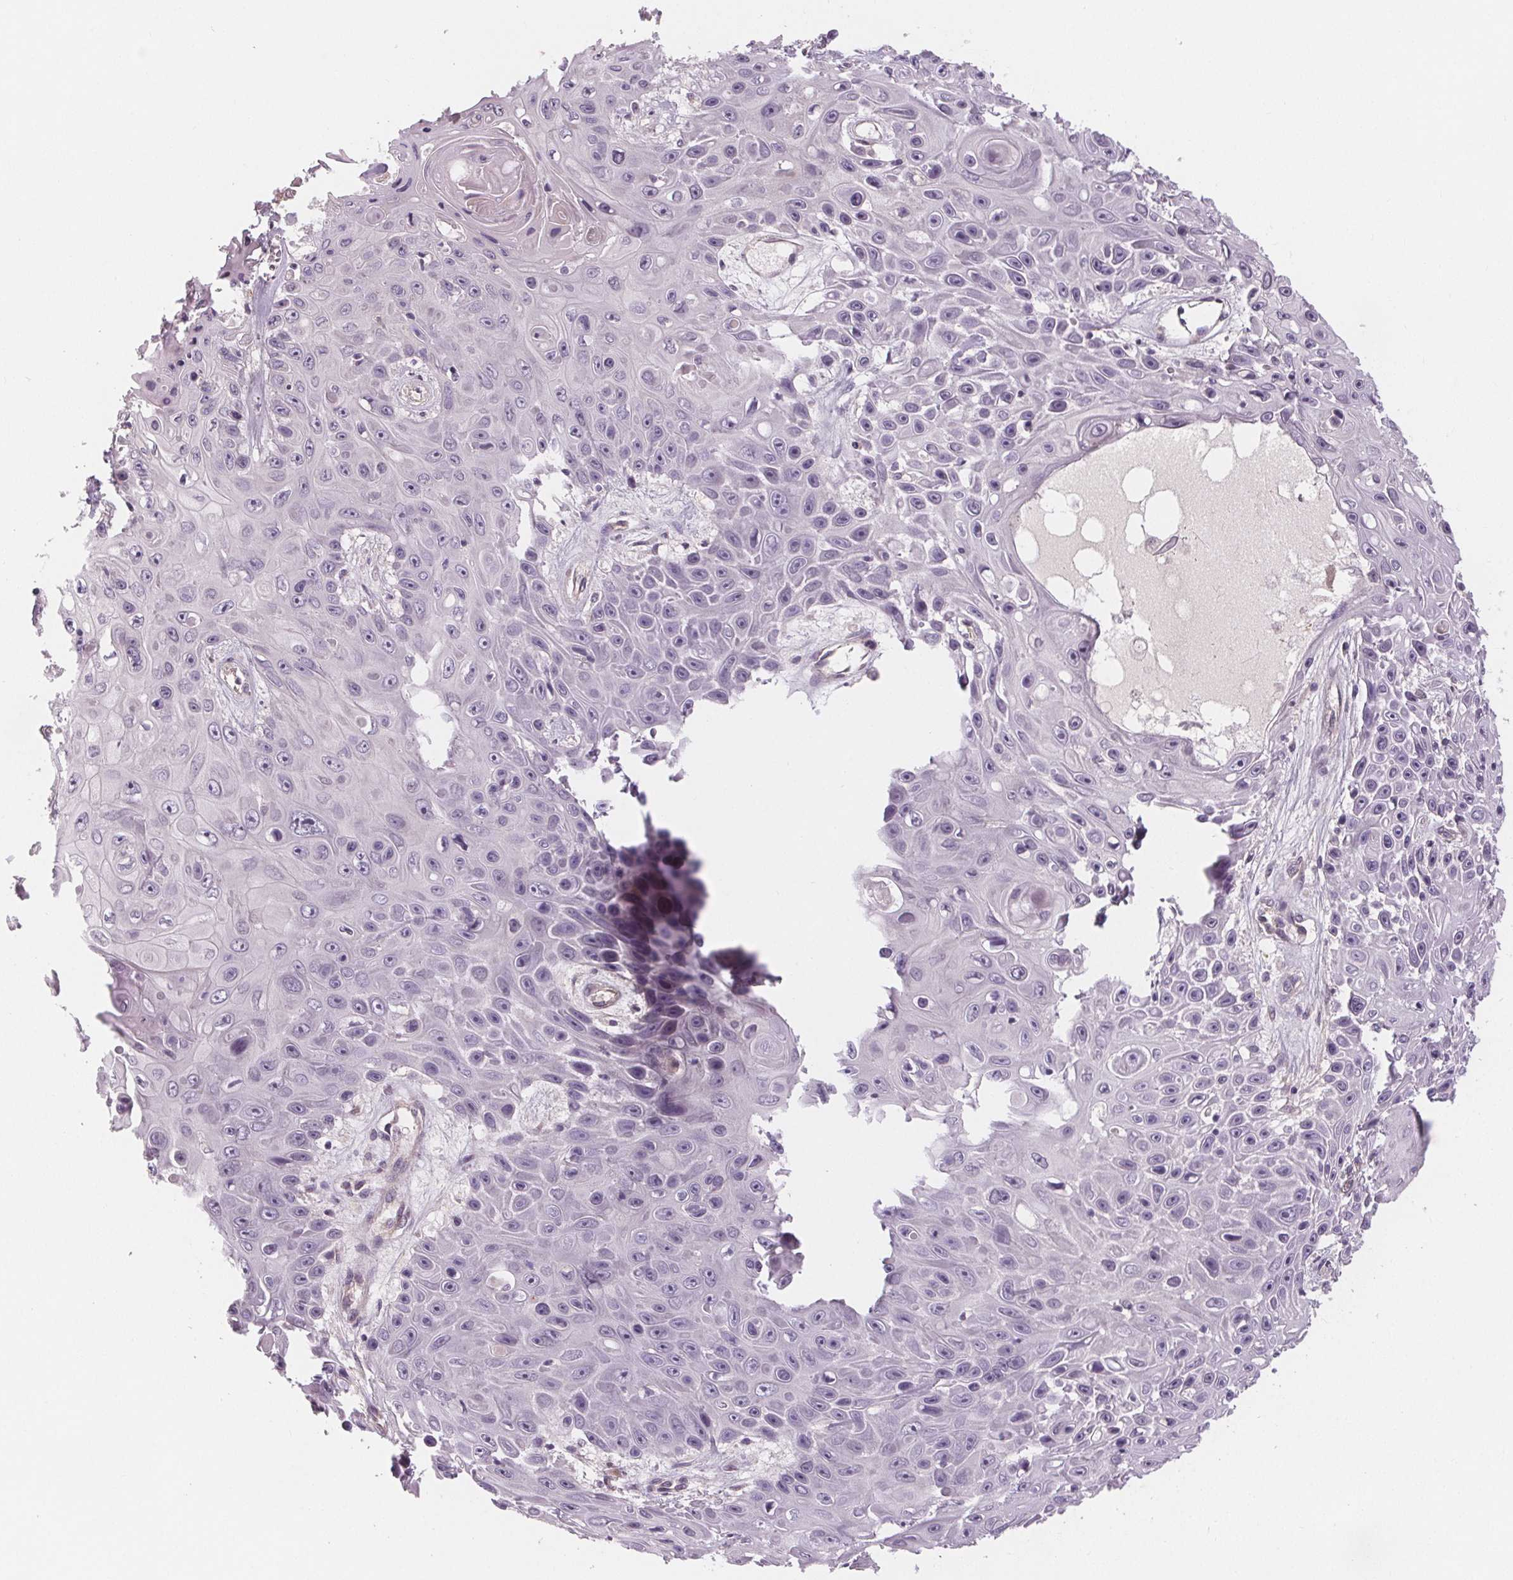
{"staining": {"intensity": "negative", "quantity": "none", "location": "none"}, "tissue": "skin cancer", "cell_type": "Tumor cells", "image_type": "cancer", "snomed": [{"axis": "morphology", "description": "Squamous cell carcinoma, NOS"}, {"axis": "topography", "description": "Skin"}], "caption": "Protein analysis of skin cancer exhibits no significant positivity in tumor cells.", "gene": "VNN1", "patient": {"sex": "male", "age": 82}}